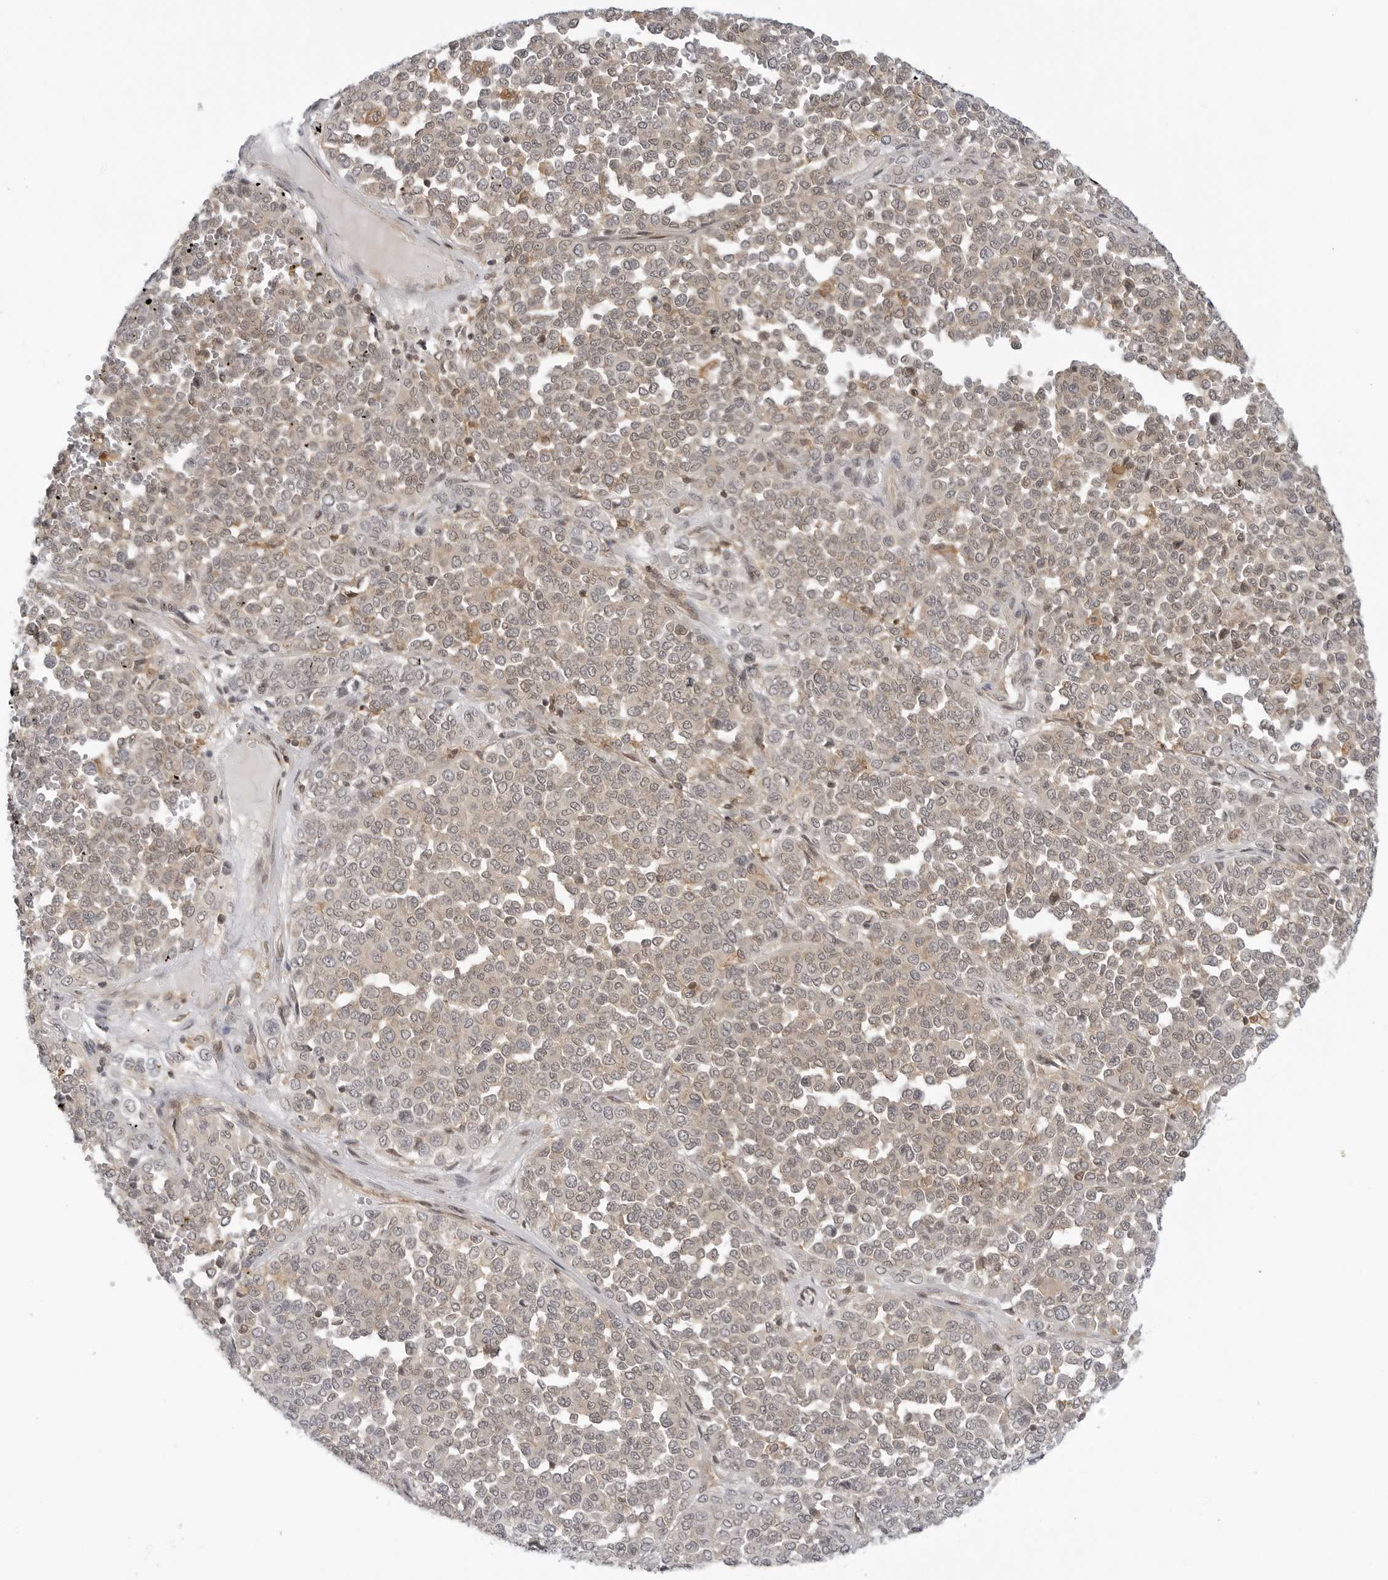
{"staining": {"intensity": "weak", "quantity": "25%-75%", "location": "cytoplasmic/membranous"}, "tissue": "melanoma", "cell_type": "Tumor cells", "image_type": "cancer", "snomed": [{"axis": "morphology", "description": "Malignant melanoma, Metastatic site"}, {"axis": "topography", "description": "Pancreas"}], "caption": "Human malignant melanoma (metastatic site) stained for a protein (brown) exhibits weak cytoplasmic/membranous positive expression in about 25%-75% of tumor cells.", "gene": "MAP2K5", "patient": {"sex": "female", "age": 30}}